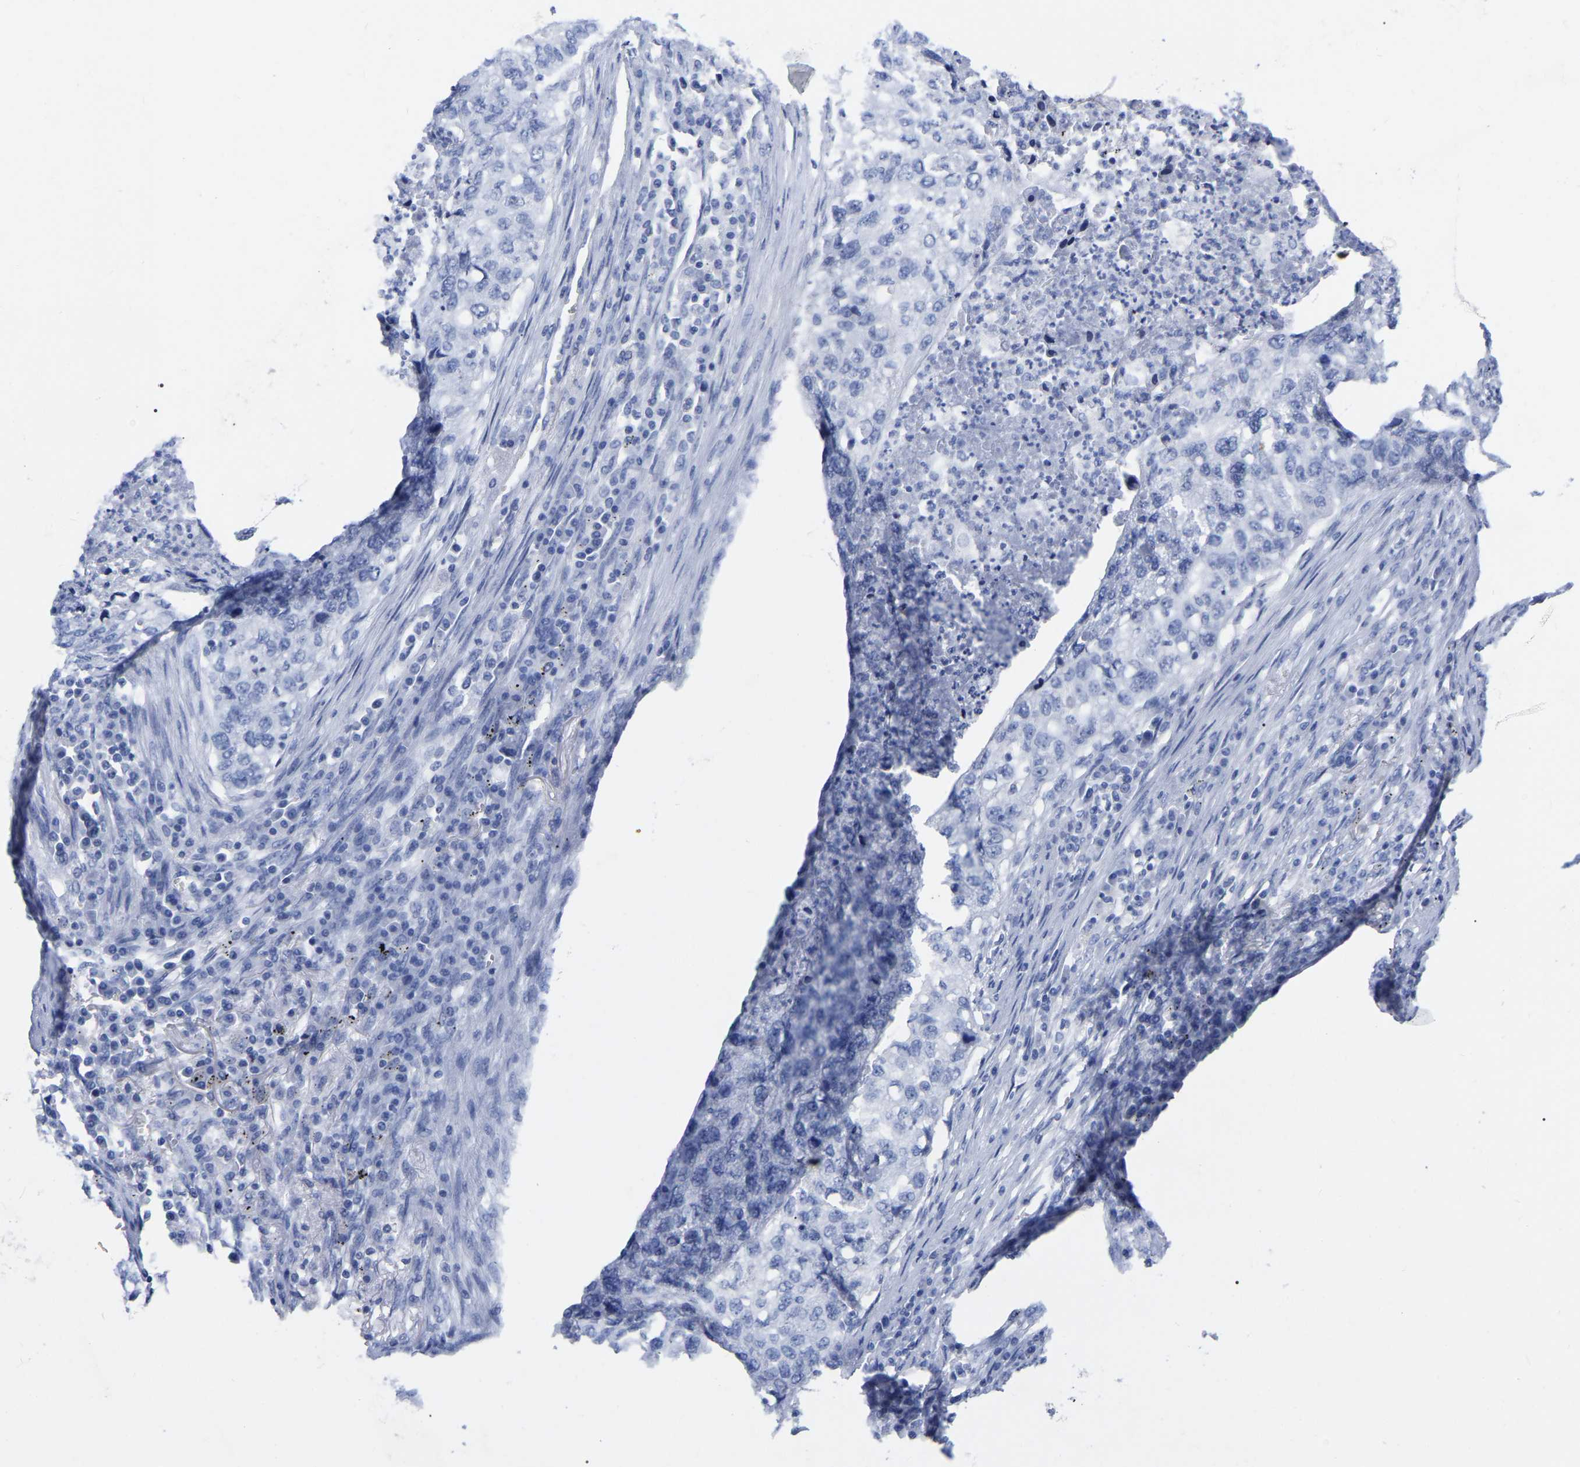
{"staining": {"intensity": "negative", "quantity": "none", "location": "none"}, "tissue": "lung cancer", "cell_type": "Tumor cells", "image_type": "cancer", "snomed": [{"axis": "morphology", "description": "Squamous cell carcinoma, NOS"}, {"axis": "topography", "description": "Lung"}], "caption": "Immunohistochemistry (IHC) of lung cancer reveals no expression in tumor cells.", "gene": "ZNF629", "patient": {"sex": "female", "age": 63}}